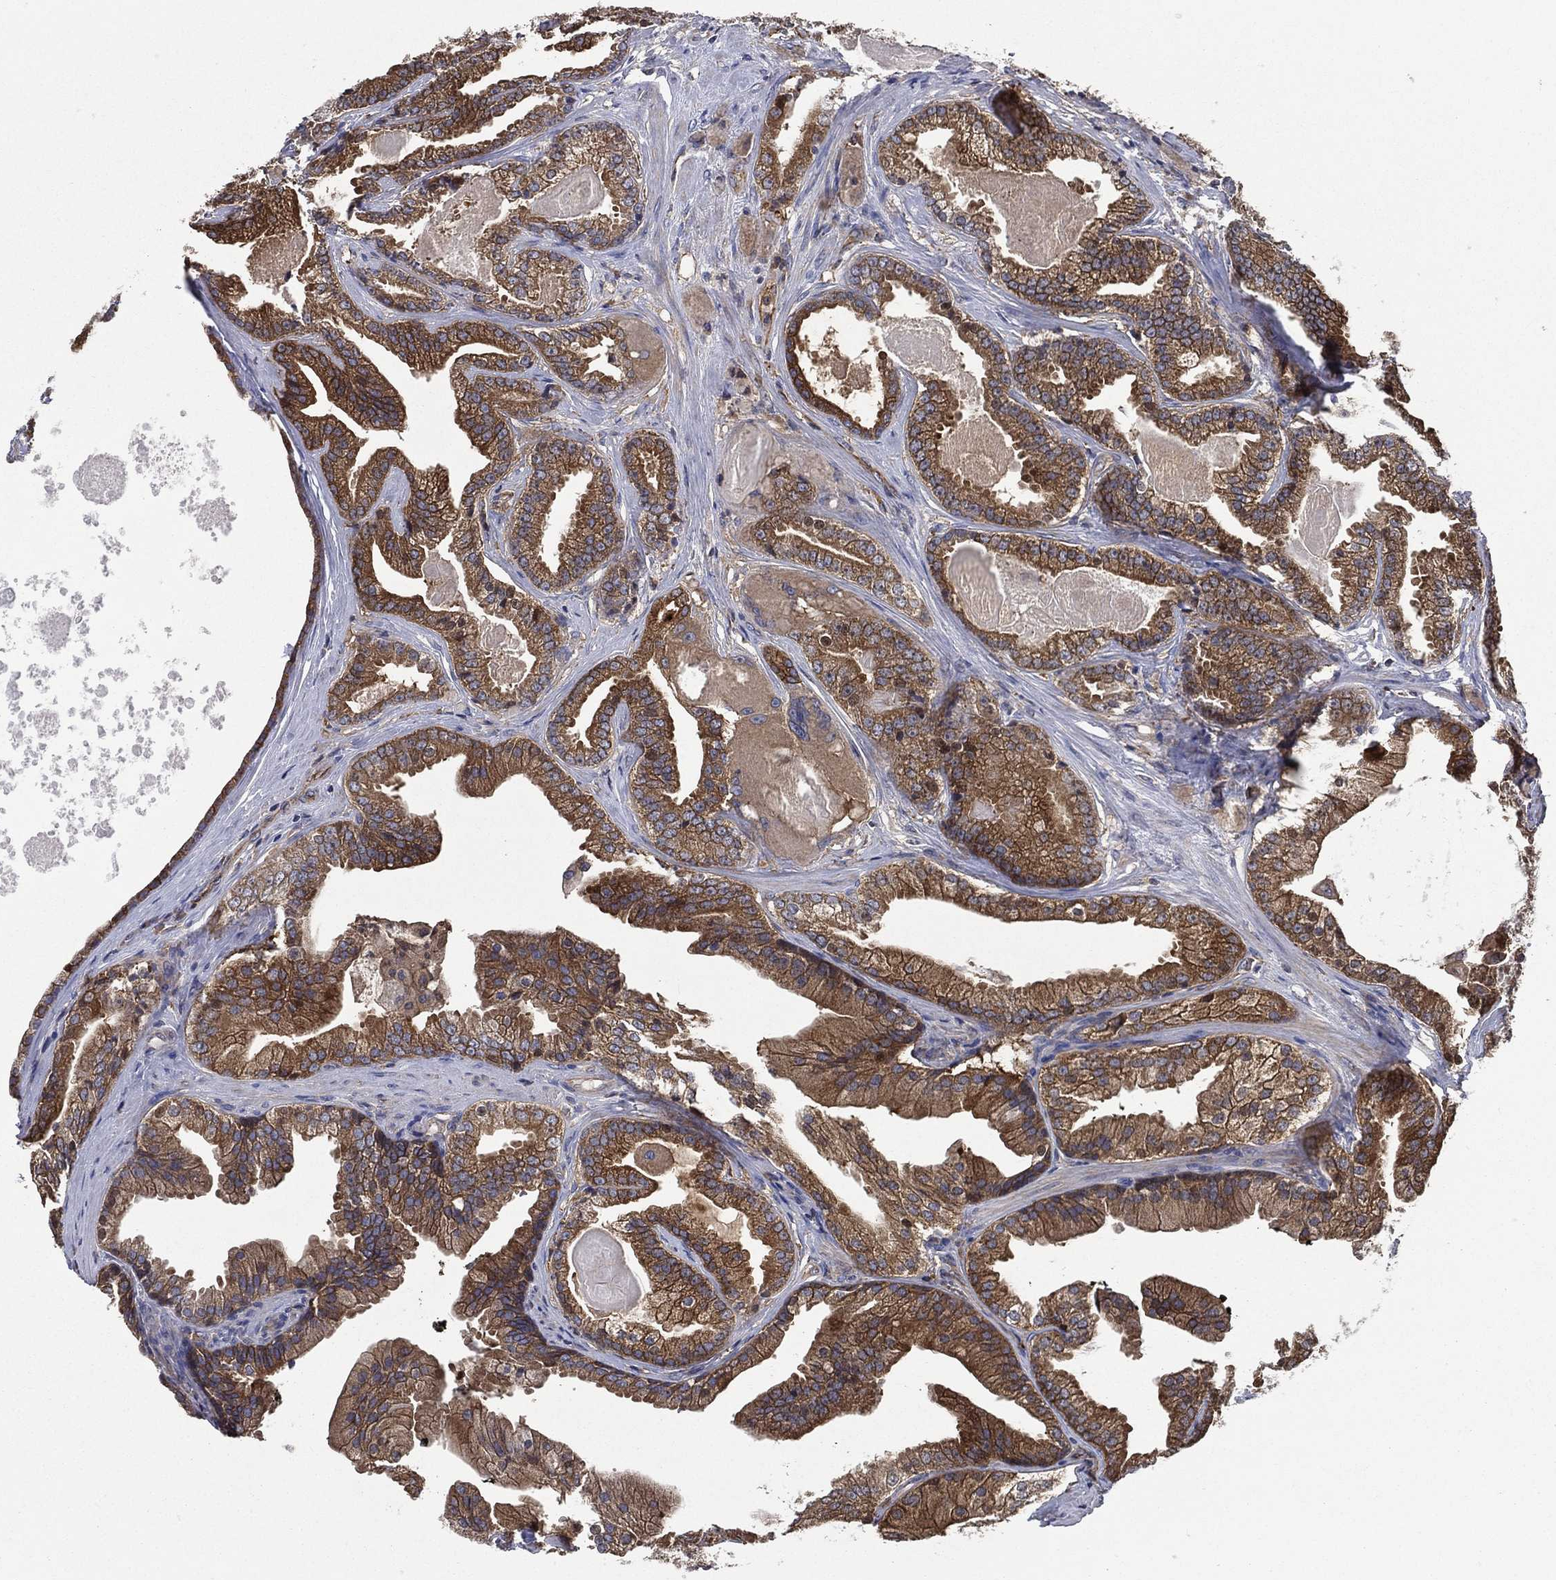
{"staining": {"intensity": "strong", "quantity": ">75%", "location": "cytoplasmic/membranous"}, "tissue": "prostate cancer", "cell_type": "Tumor cells", "image_type": "cancer", "snomed": [{"axis": "morphology", "description": "Adenocarcinoma, NOS"}, {"axis": "morphology", "description": "Adenocarcinoma, High grade"}, {"axis": "topography", "description": "Prostate"}], "caption": "Approximately >75% of tumor cells in prostate high-grade adenocarcinoma demonstrate strong cytoplasmic/membranous protein positivity as visualized by brown immunohistochemical staining.", "gene": "SMPD3", "patient": {"sex": "male", "age": 64}}